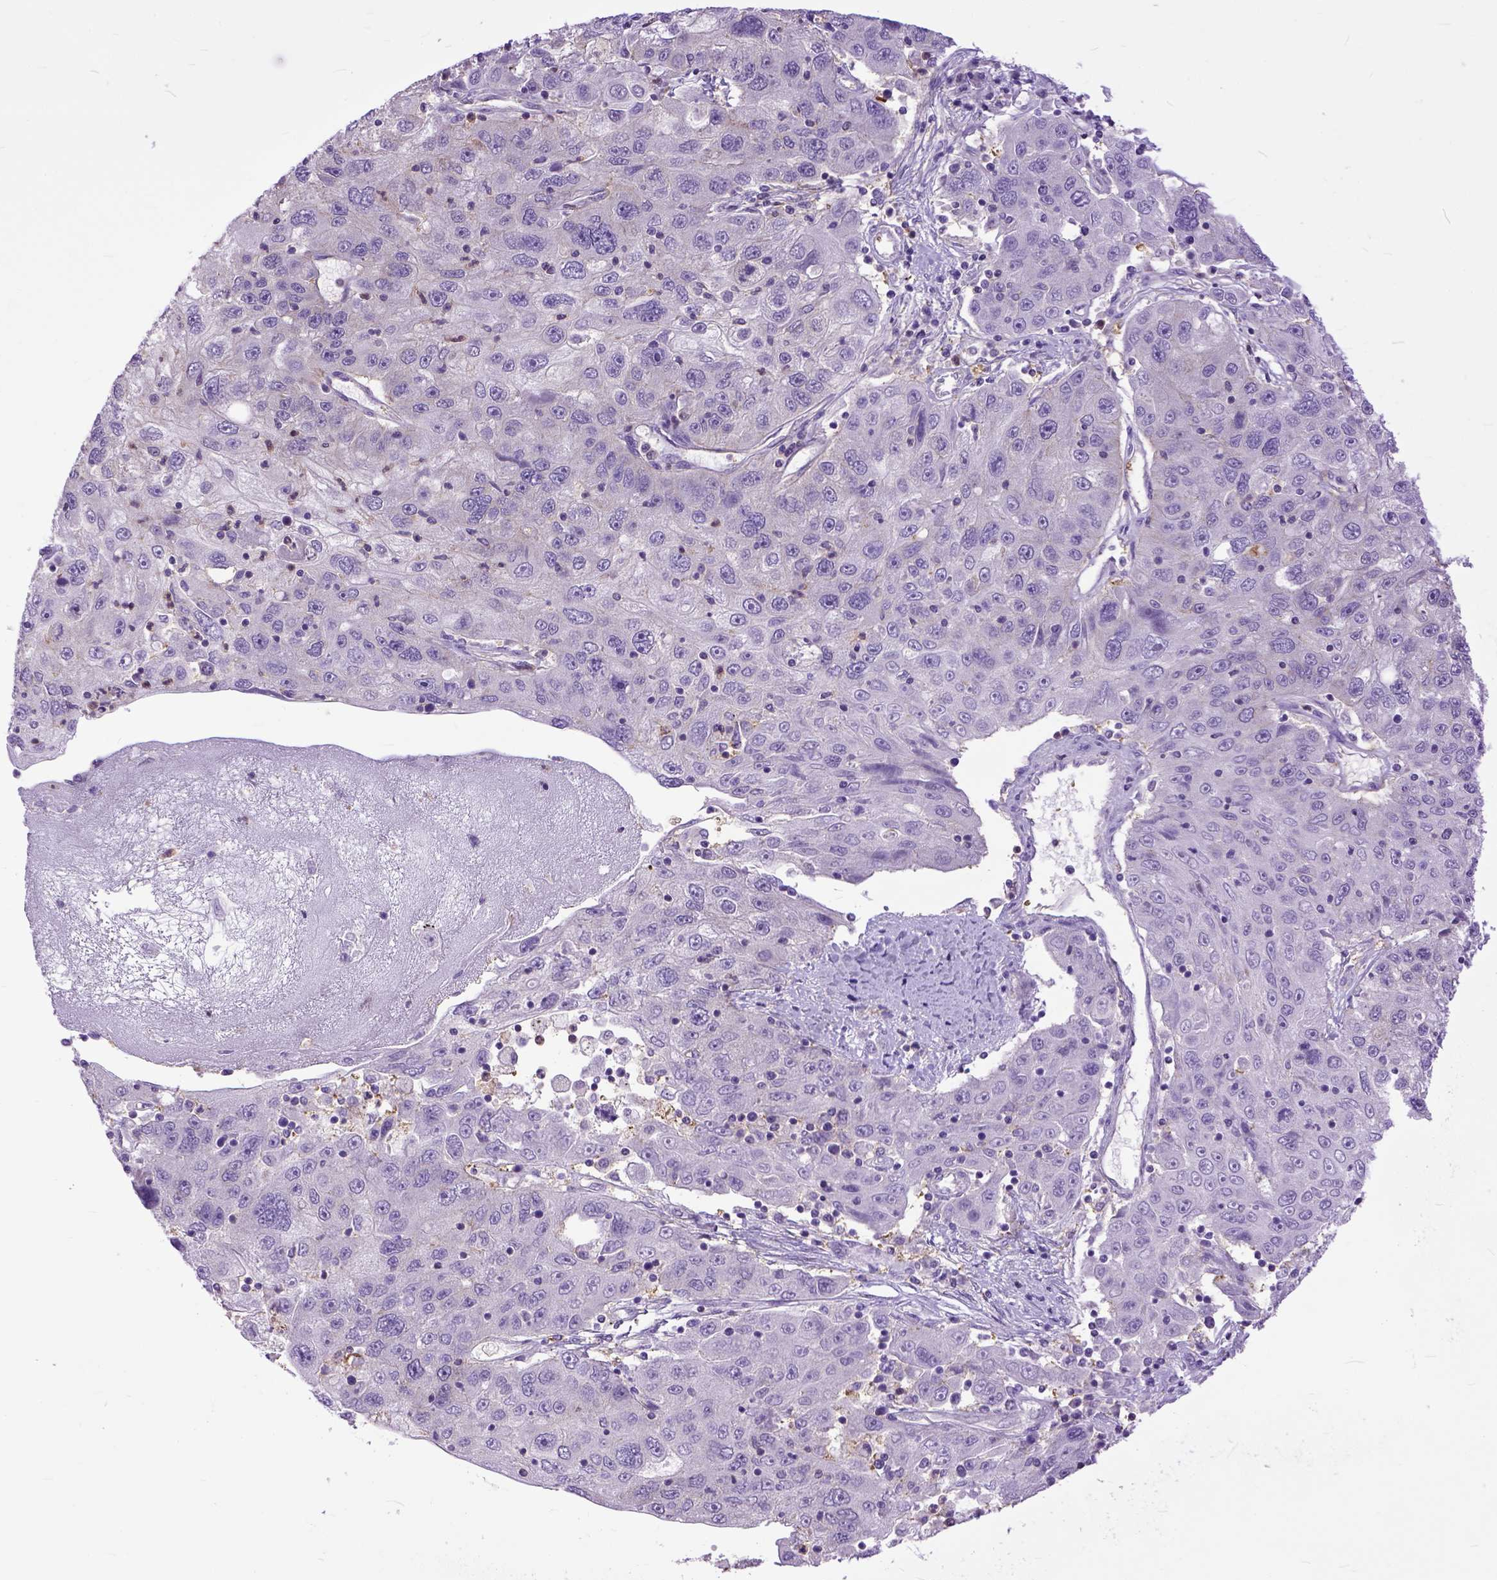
{"staining": {"intensity": "negative", "quantity": "none", "location": "none"}, "tissue": "stomach cancer", "cell_type": "Tumor cells", "image_type": "cancer", "snomed": [{"axis": "morphology", "description": "Adenocarcinoma, NOS"}, {"axis": "topography", "description": "Stomach"}], "caption": "Immunohistochemical staining of stomach cancer exhibits no significant positivity in tumor cells. Brightfield microscopy of immunohistochemistry stained with DAB (brown) and hematoxylin (blue), captured at high magnification.", "gene": "NAMPT", "patient": {"sex": "male", "age": 56}}